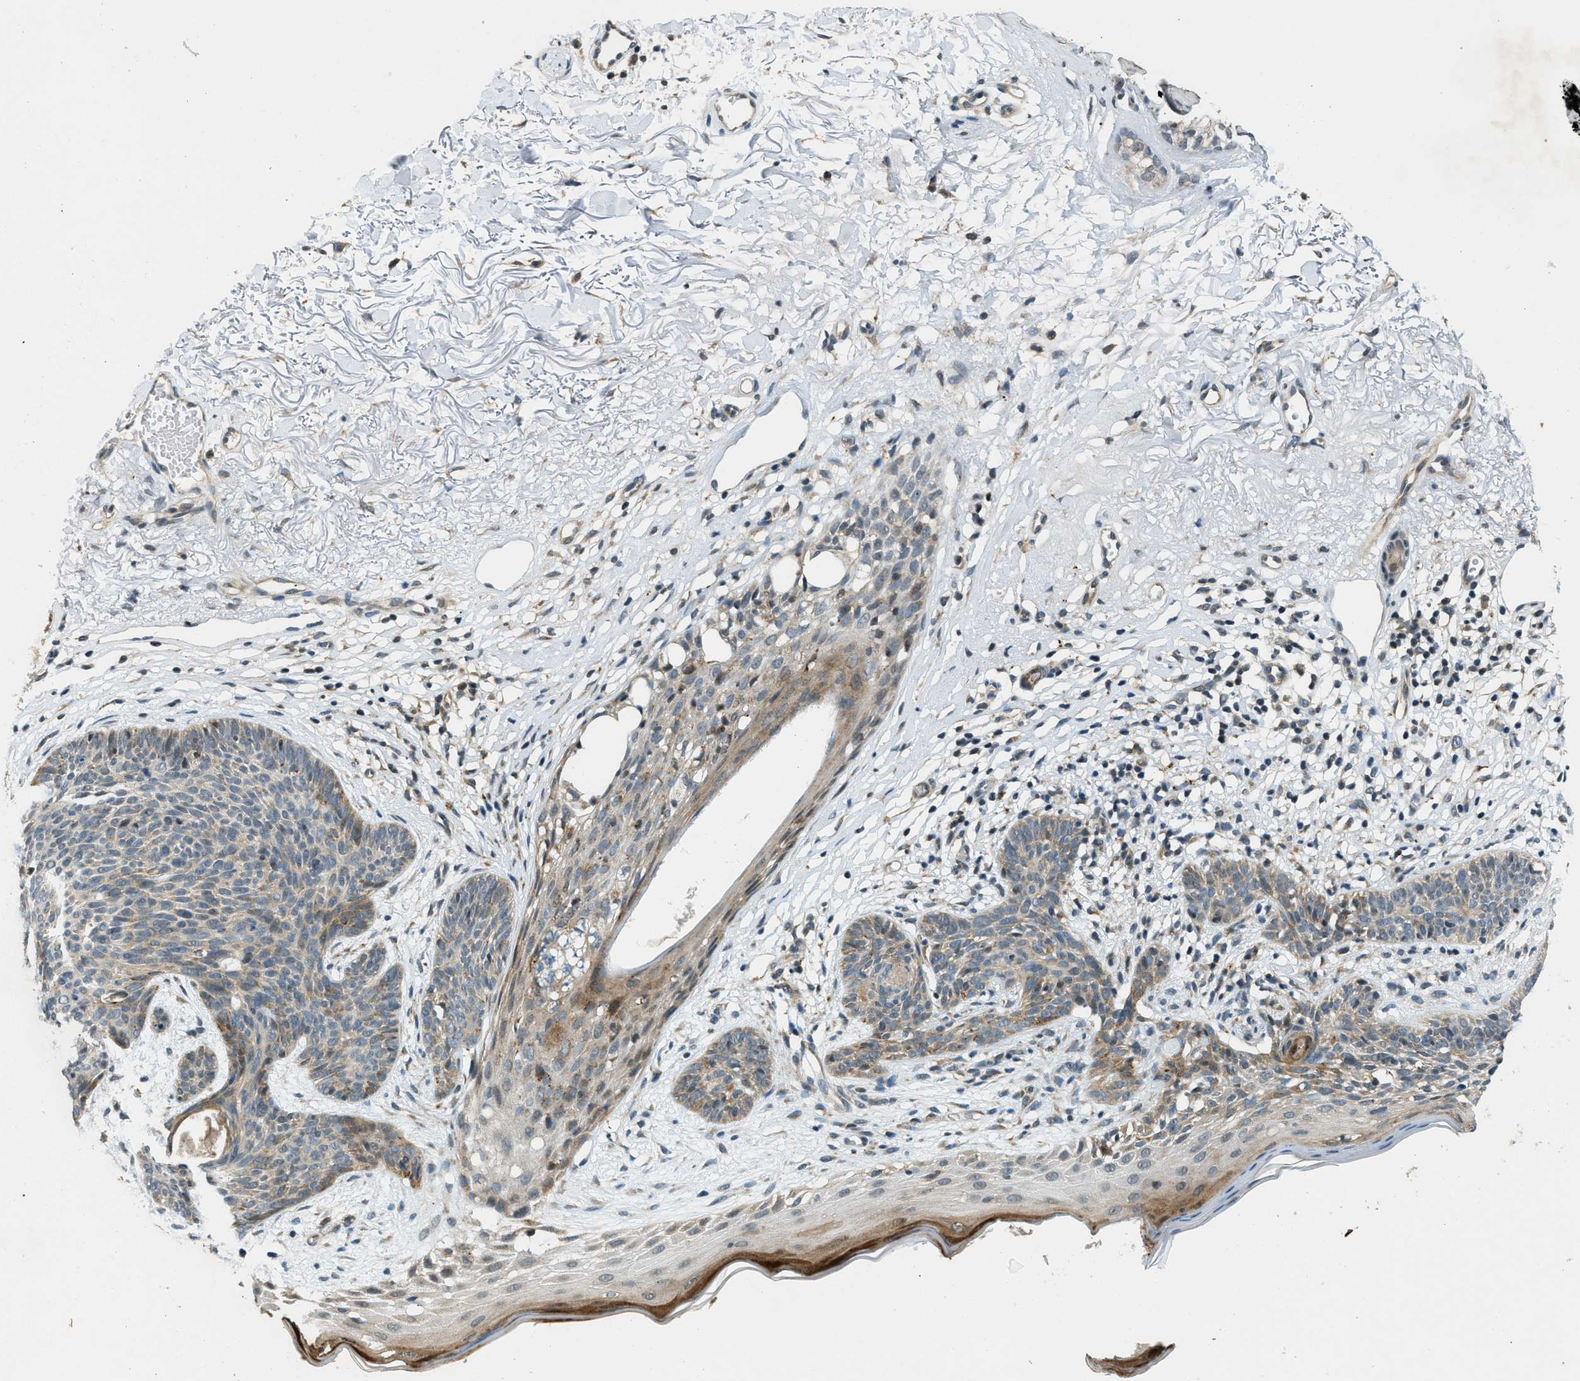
{"staining": {"intensity": "moderate", "quantity": "<25%", "location": "cytoplasmic/membranous"}, "tissue": "skin cancer", "cell_type": "Tumor cells", "image_type": "cancer", "snomed": [{"axis": "morphology", "description": "Normal tissue, NOS"}, {"axis": "morphology", "description": "Basal cell carcinoma"}, {"axis": "topography", "description": "Skin"}], "caption": "Skin cancer (basal cell carcinoma) stained with IHC exhibits moderate cytoplasmic/membranous expression in about <25% of tumor cells.", "gene": "HERC2", "patient": {"sex": "female", "age": 70}}